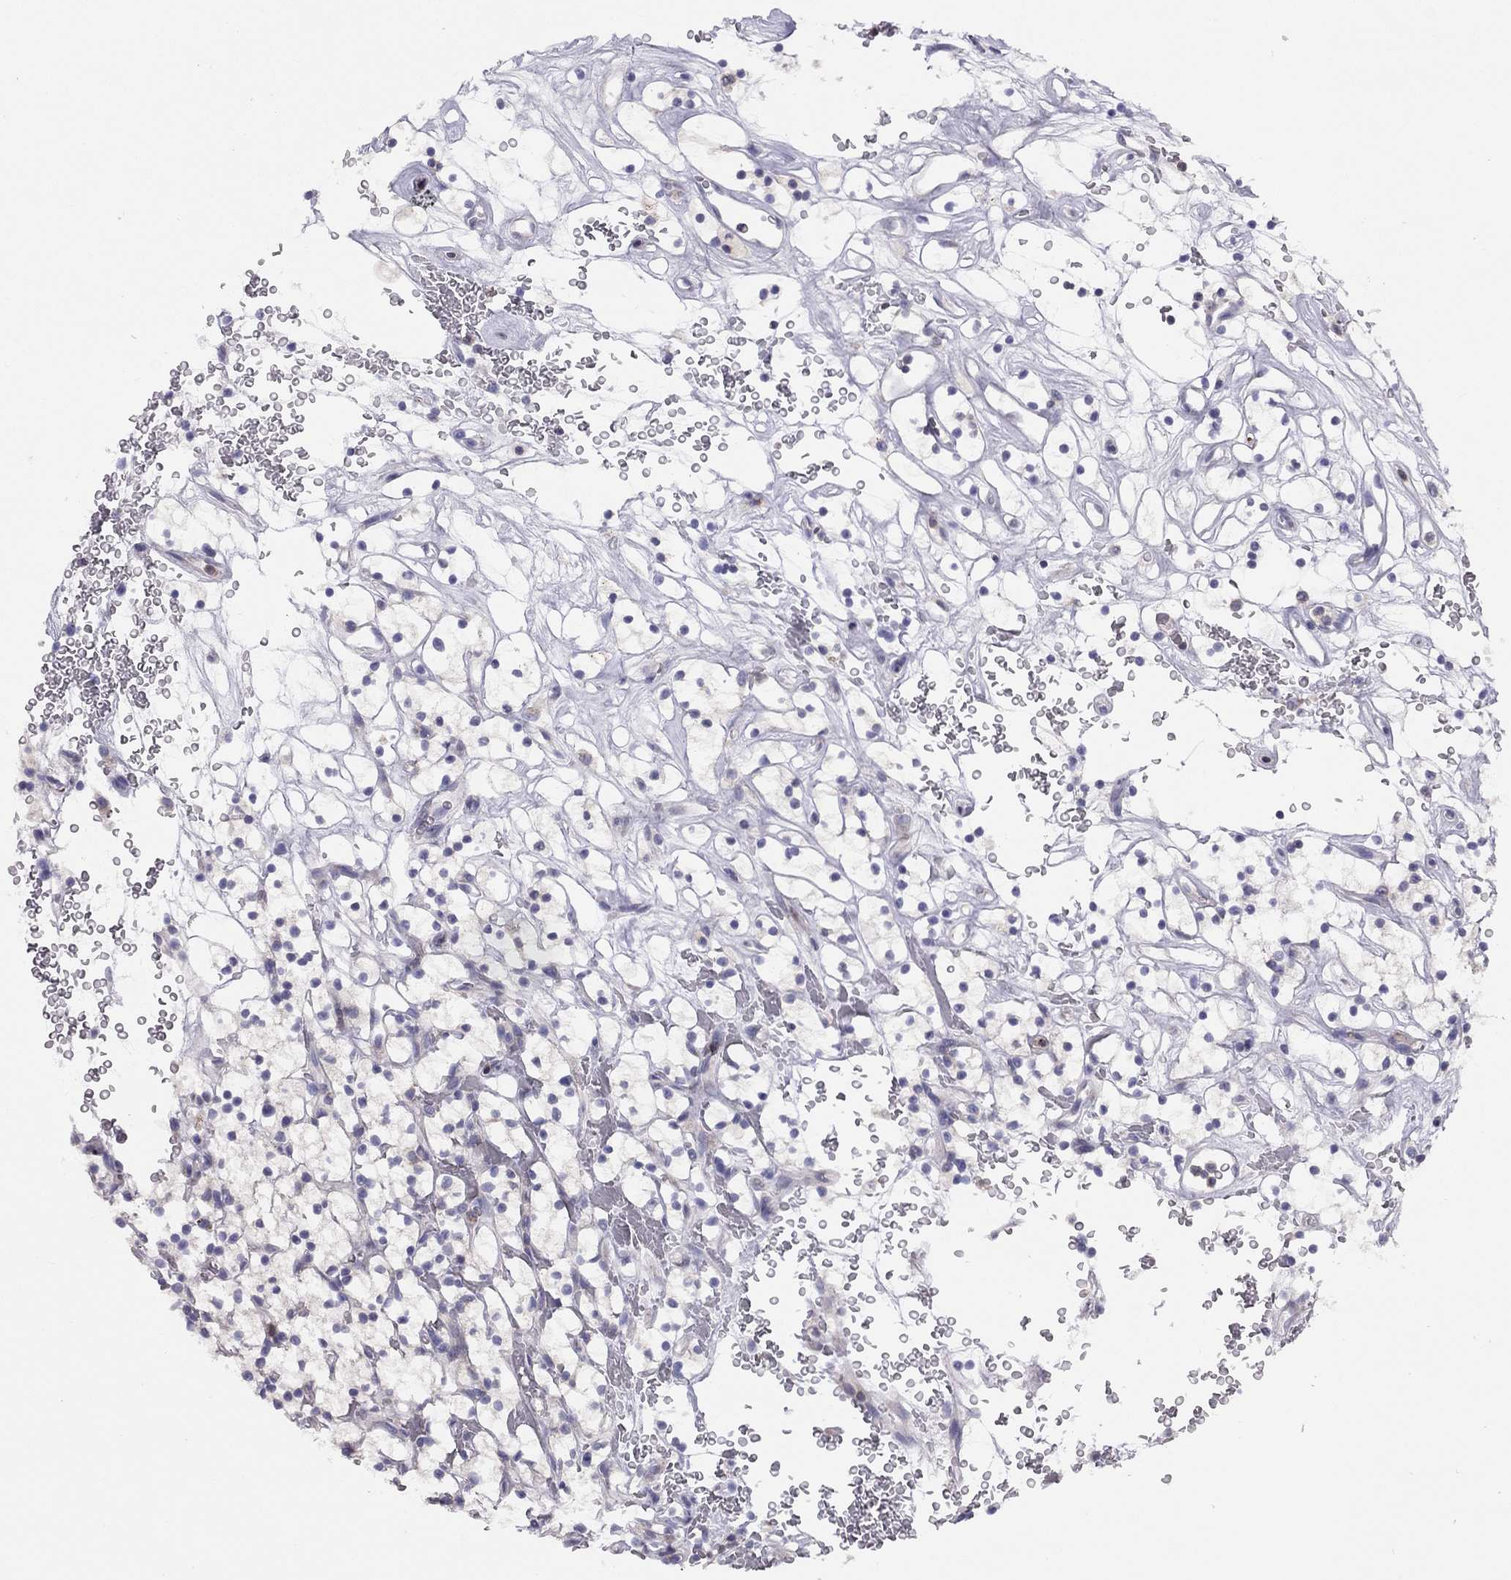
{"staining": {"intensity": "weak", "quantity": "<25%", "location": "cytoplasmic/membranous"}, "tissue": "renal cancer", "cell_type": "Tumor cells", "image_type": "cancer", "snomed": [{"axis": "morphology", "description": "Adenocarcinoma, NOS"}, {"axis": "topography", "description": "Kidney"}], "caption": "There is no significant staining in tumor cells of renal cancer. (DAB immunohistochemistry with hematoxylin counter stain).", "gene": "CITED1", "patient": {"sex": "female", "age": 64}}